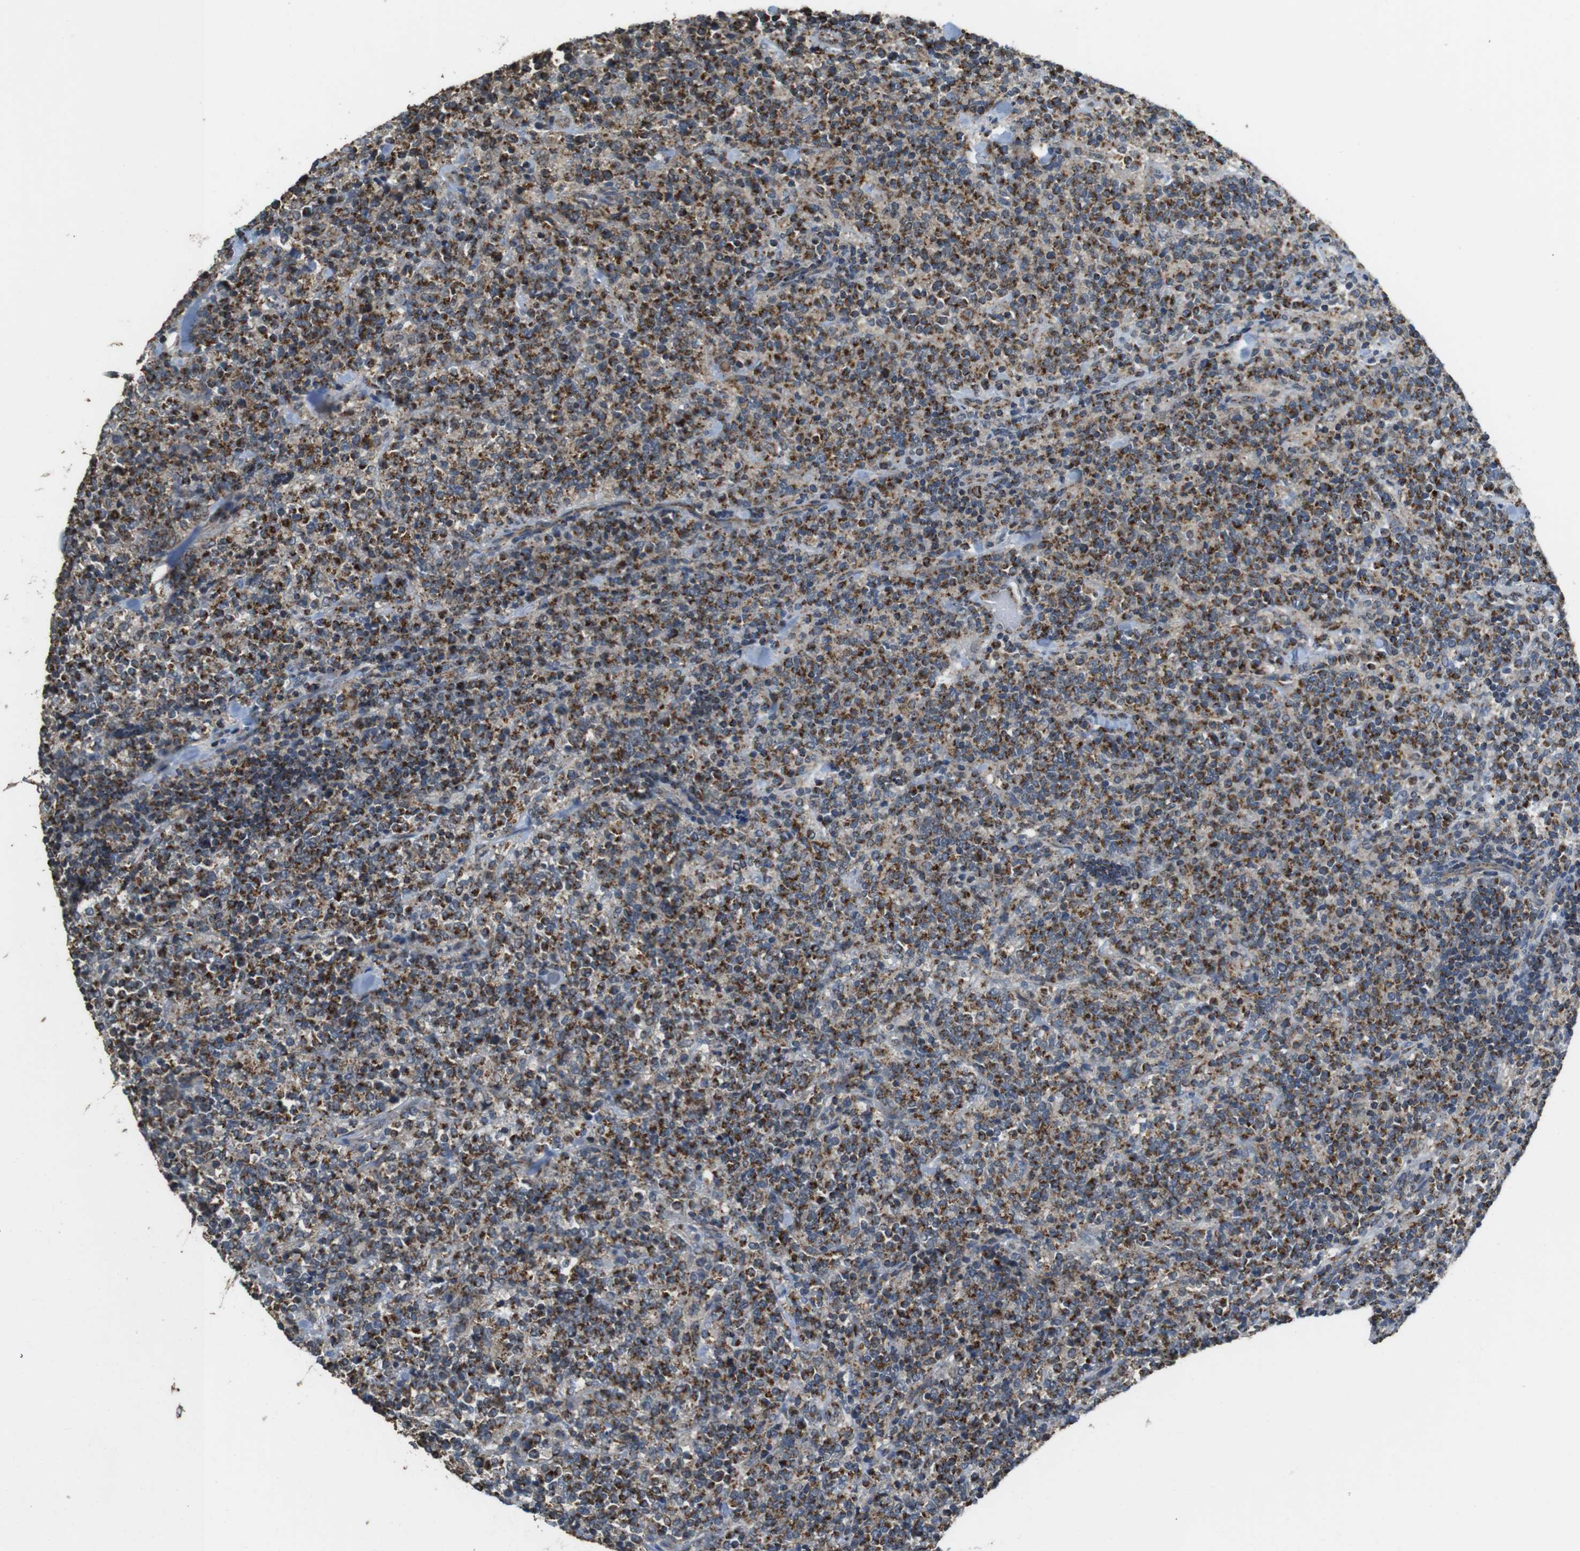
{"staining": {"intensity": "moderate", "quantity": "25%-75%", "location": "cytoplasmic/membranous"}, "tissue": "lymphoma", "cell_type": "Tumor cells", "image_type": "cancer", "snomed": [{"axis": "morphology", "description": "Malignant lymphoma, non-Hodgkin's type, High grade"}, {"axis": "topography", "description": "Soft tissue"}], "caption": "Protein staining of high-grade malignant lymphoma, non-Hodgkin's type tissue shows moderate cytoplasmic/membranous expression in approximately 25%-75% of tumor cells. (DAB IHC with brightfield microscopy, high magnification).", "gene": "CALHM2", "patient": {"sex": "male", "age": 18}}